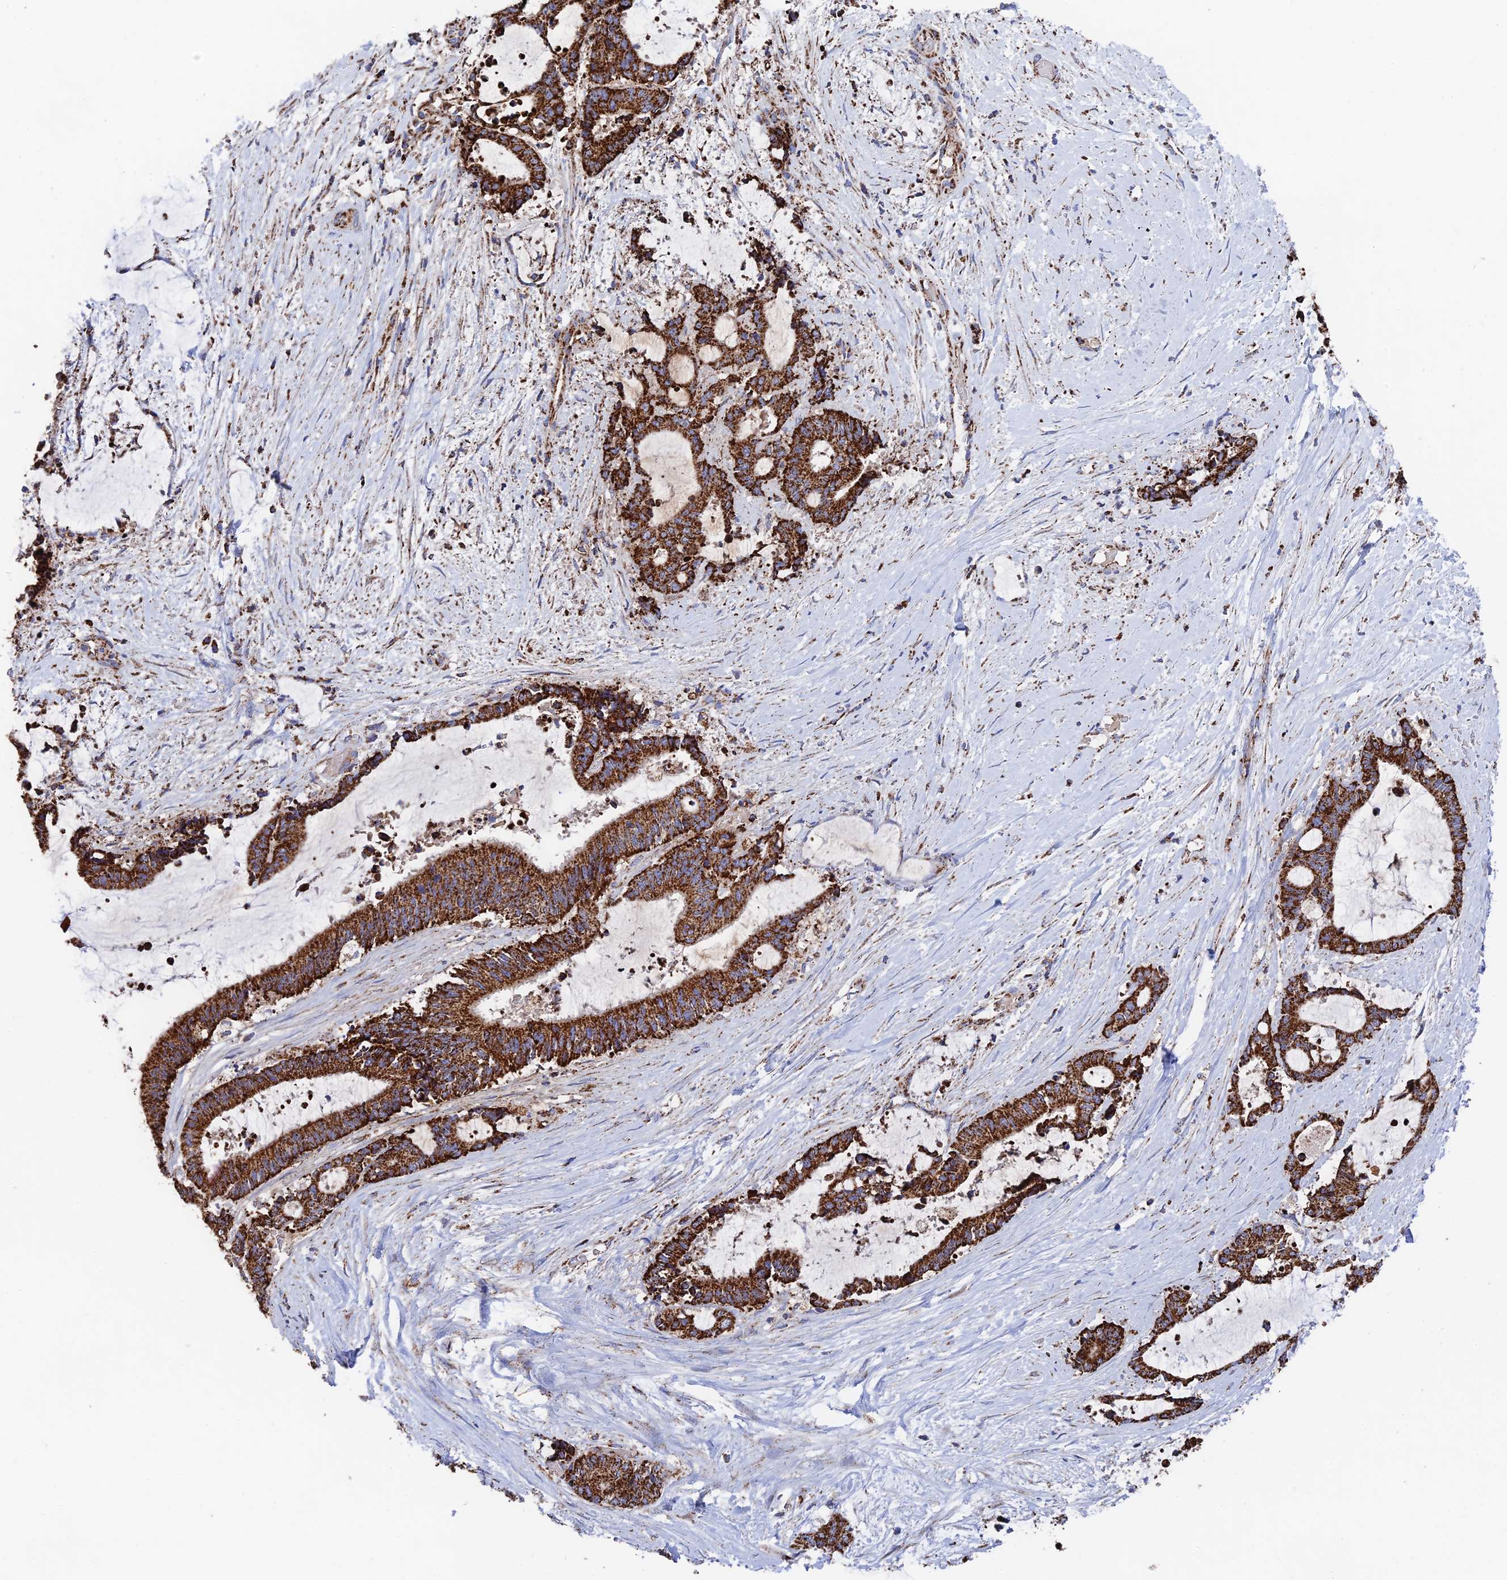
{"staining": {"intensity": "strong", "quantity": ">75%", "location": "cytoplasmic/membranous"}, "tissue": "liver cancer", "cell_type": "Tumor cells", "image_type": "cancer", "snomed": [{"axis": "morphology", "description": "Normal tissue, NOS"}, {"axis": "morphology", "description": "Cholangiocarcinoma"}, {"axis": "topography", "description": "Liver"}, {"axis": "topography", "description": "Peripheral nerve tissue"}], "caption": "DAB (3,3'-diaminobenzidine) immunohistochemical staining of liver cancer (cholangiocarcinoma) demonstrates strong cytoplasmic/membranous protein expression in approximately >75% of tumor cells.", "gene": "HAUS8", "patient": {"sex": "female", "age": 73}}